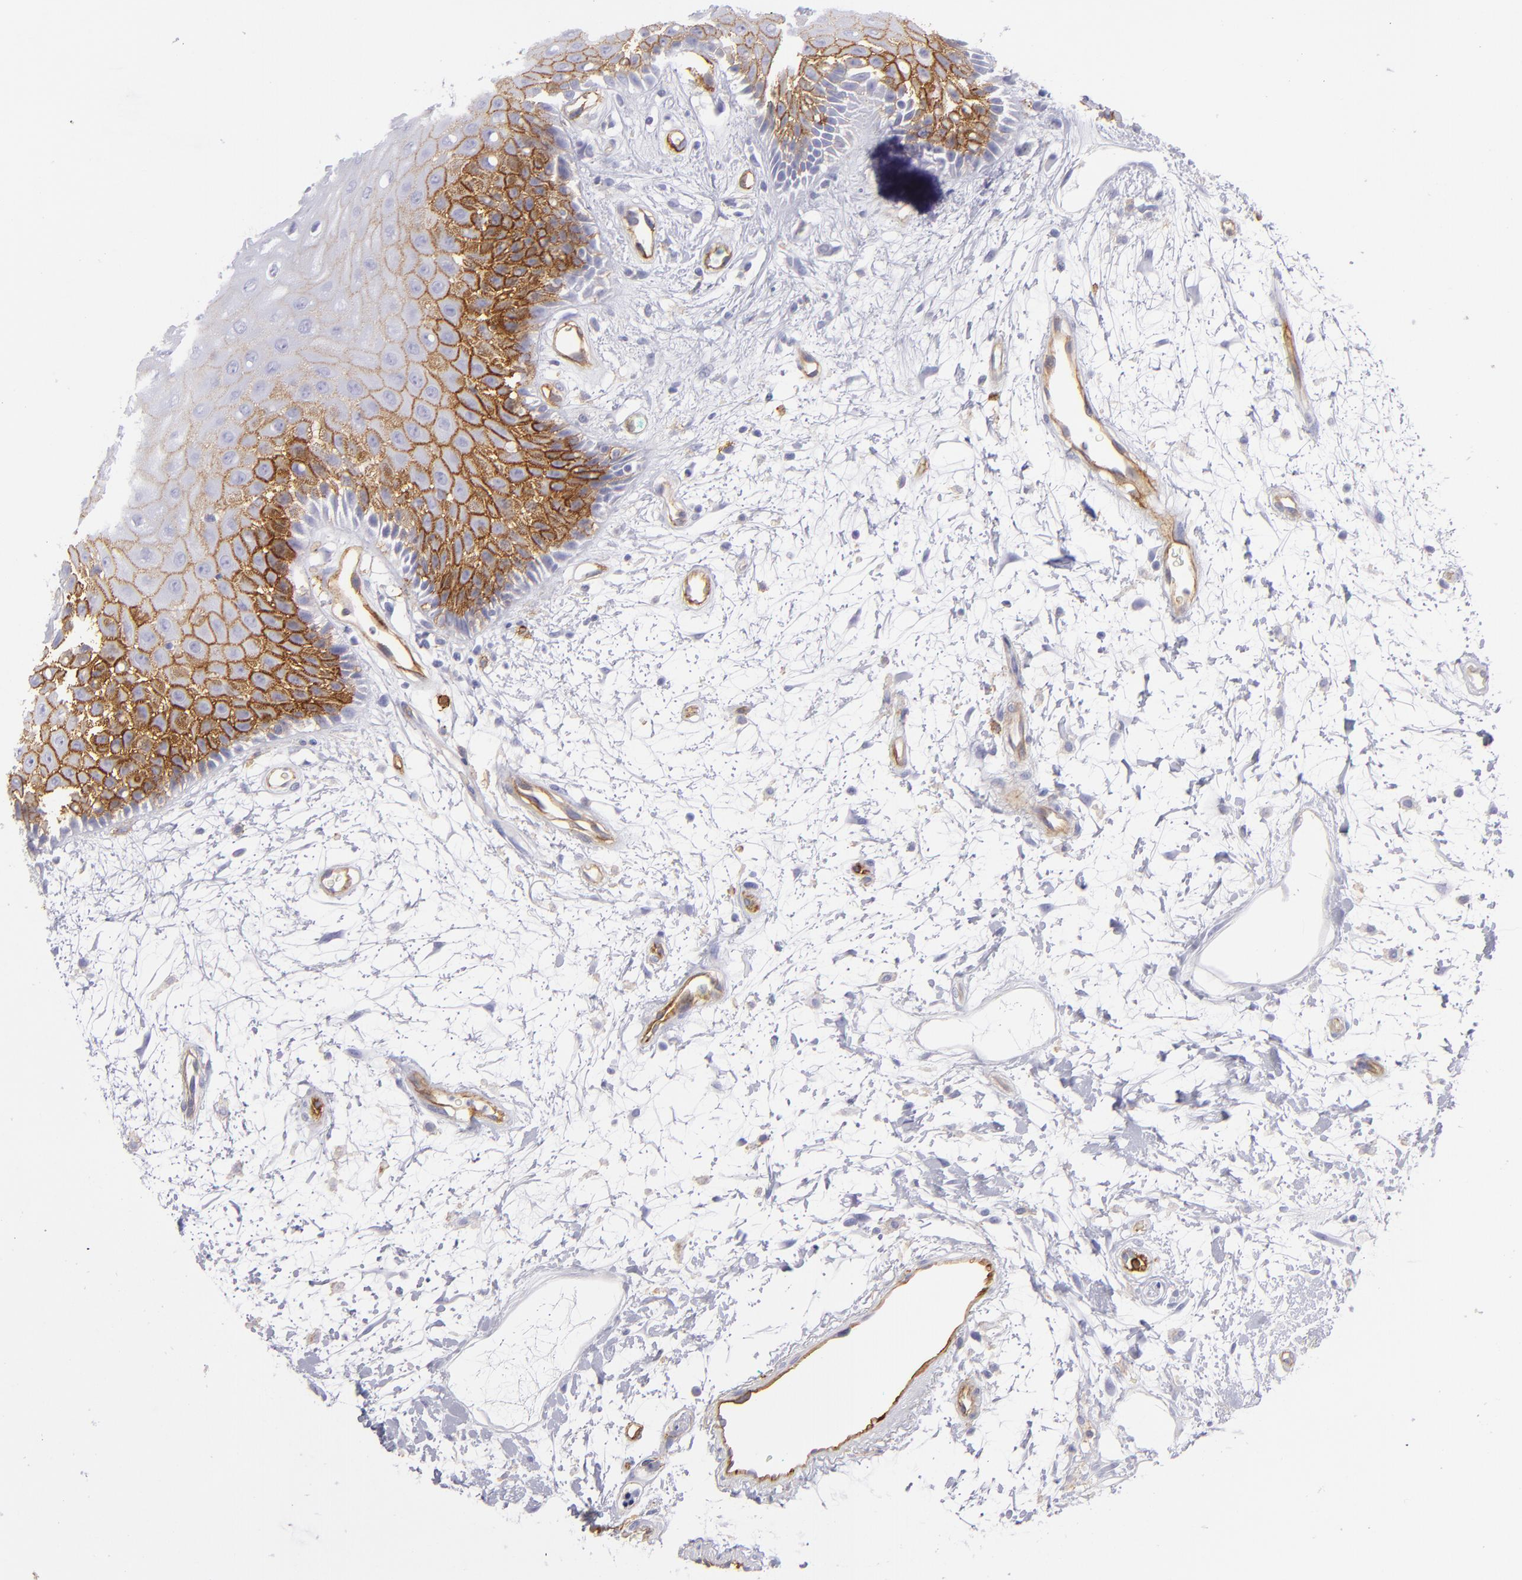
{"staining": {"intensity": "strong", "quantity": "<25%", "location": "cytoplasmic/membranous"}, "tissue": "oral mucosa", "cell_type": "Squamous epithelial cells", "image_type": "normal", "snomed": [{"axis": "morphology", "description": "Normal tissue, NOS"}, {"axis": "morphology", "description": "Squamous cell carcinoma, NOS"}, {"axis": "topography", "description": "Skeletal muscle"}, {"axis": "topography", "description": "Oral tissue"}, {"axis": "topography", "description": "Head-Neck"}], "caption": "Protein staining of benign oral mucosa shows strong cytoplasmic/membranous positivity in about <25% of squamous epithelial cells.", "gene": "THBD", "patient": {"sex": "female", "age": 84}}